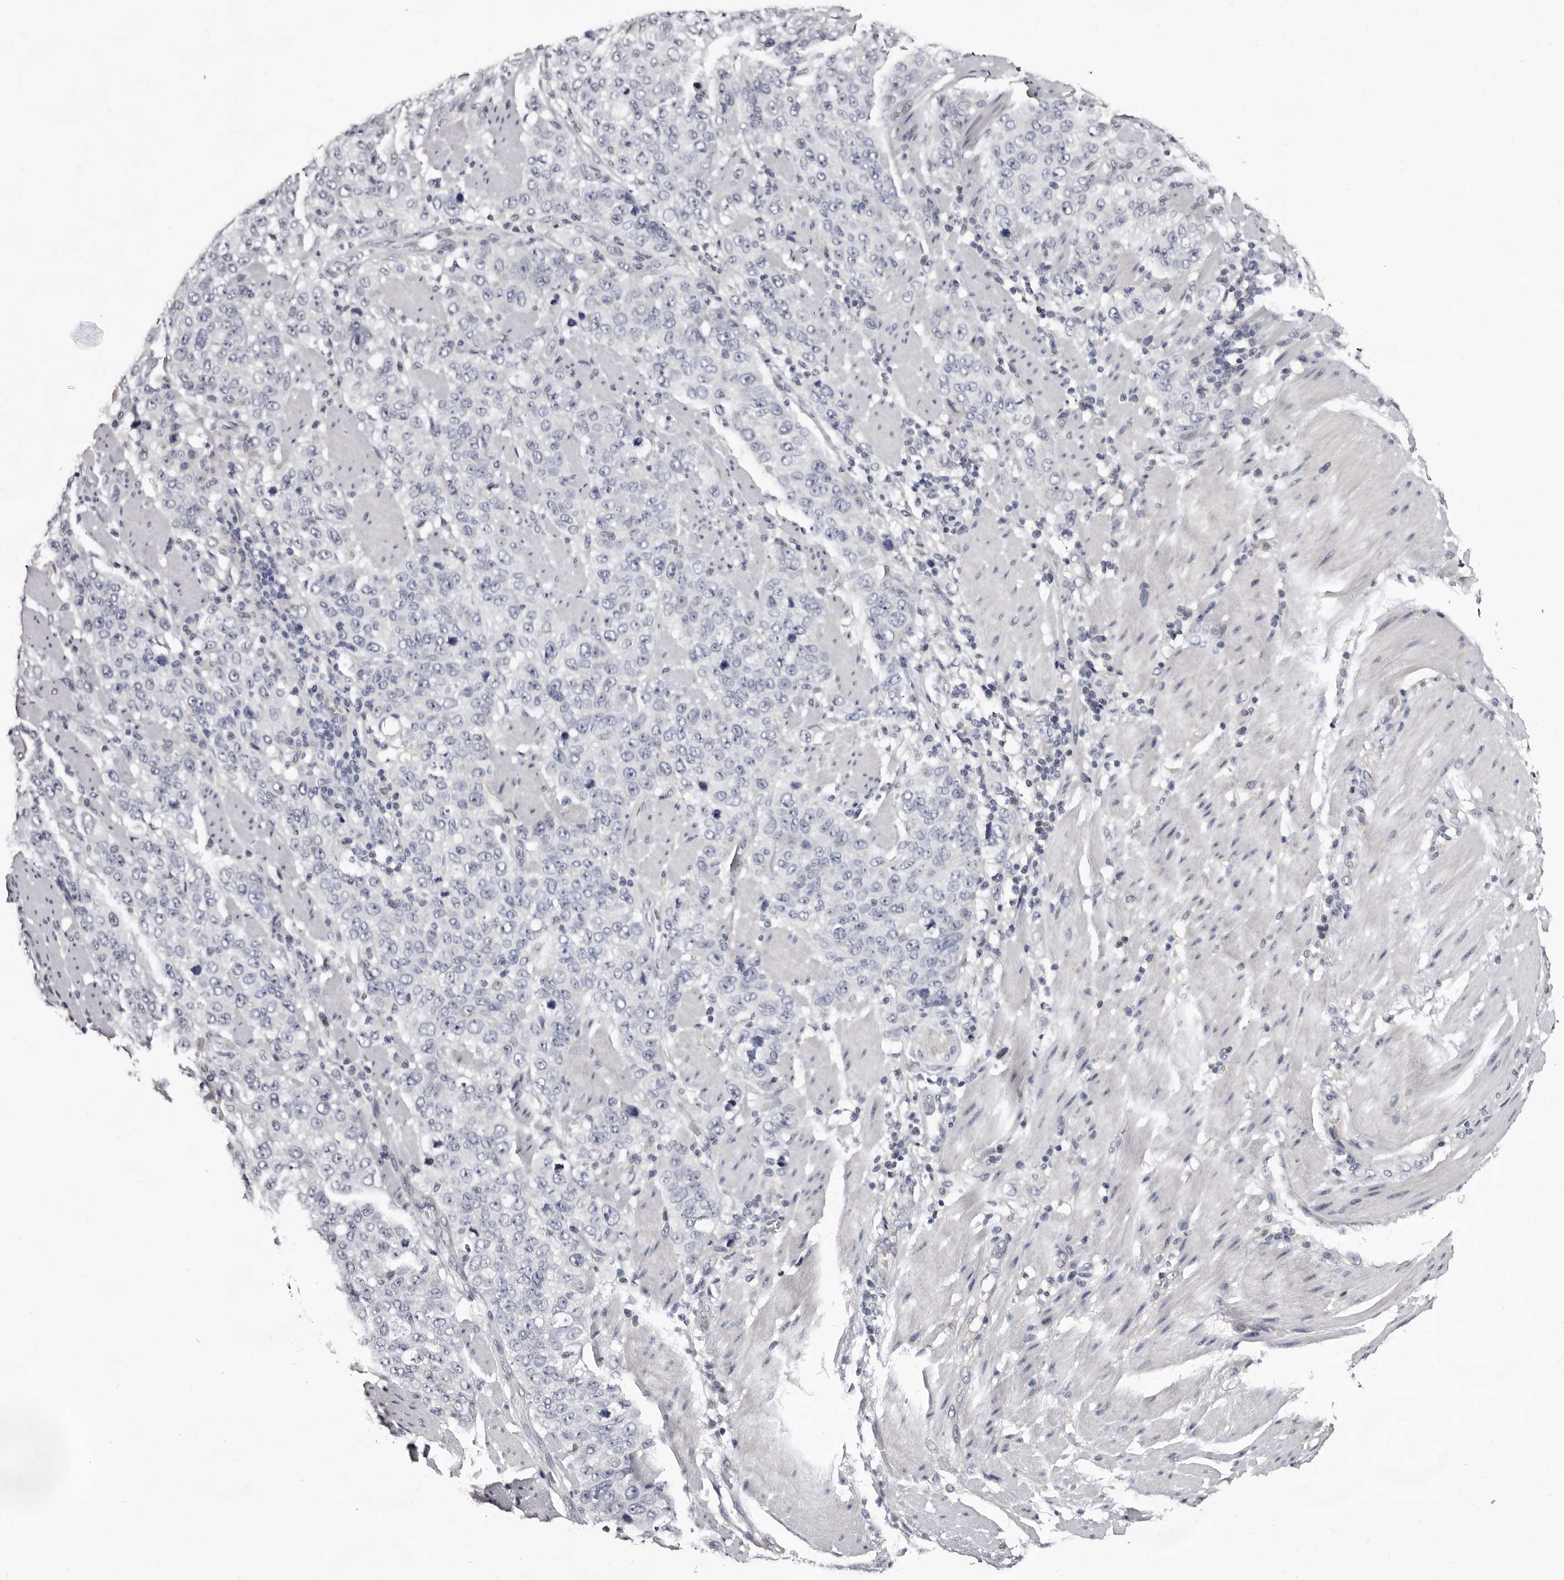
{"staining": {"intensity": "negative", "quantity": "none", "location": "none"}, "tissue": "stomach cancer", "cell_type": "Tumor cells", "image_type": "cancer", "snomed": [{"axis": "morphology", "description": "Adenocarcinoma, NOS"}, {"axis": "topography", "description": "Stomach"}], "caption": "Protein analysis of stomach cancer (adenocarcinoma) exhibits no significant expression in tumor cells.", "gene": "BPGM", "patient": {"sex": "male", "age": 48}}